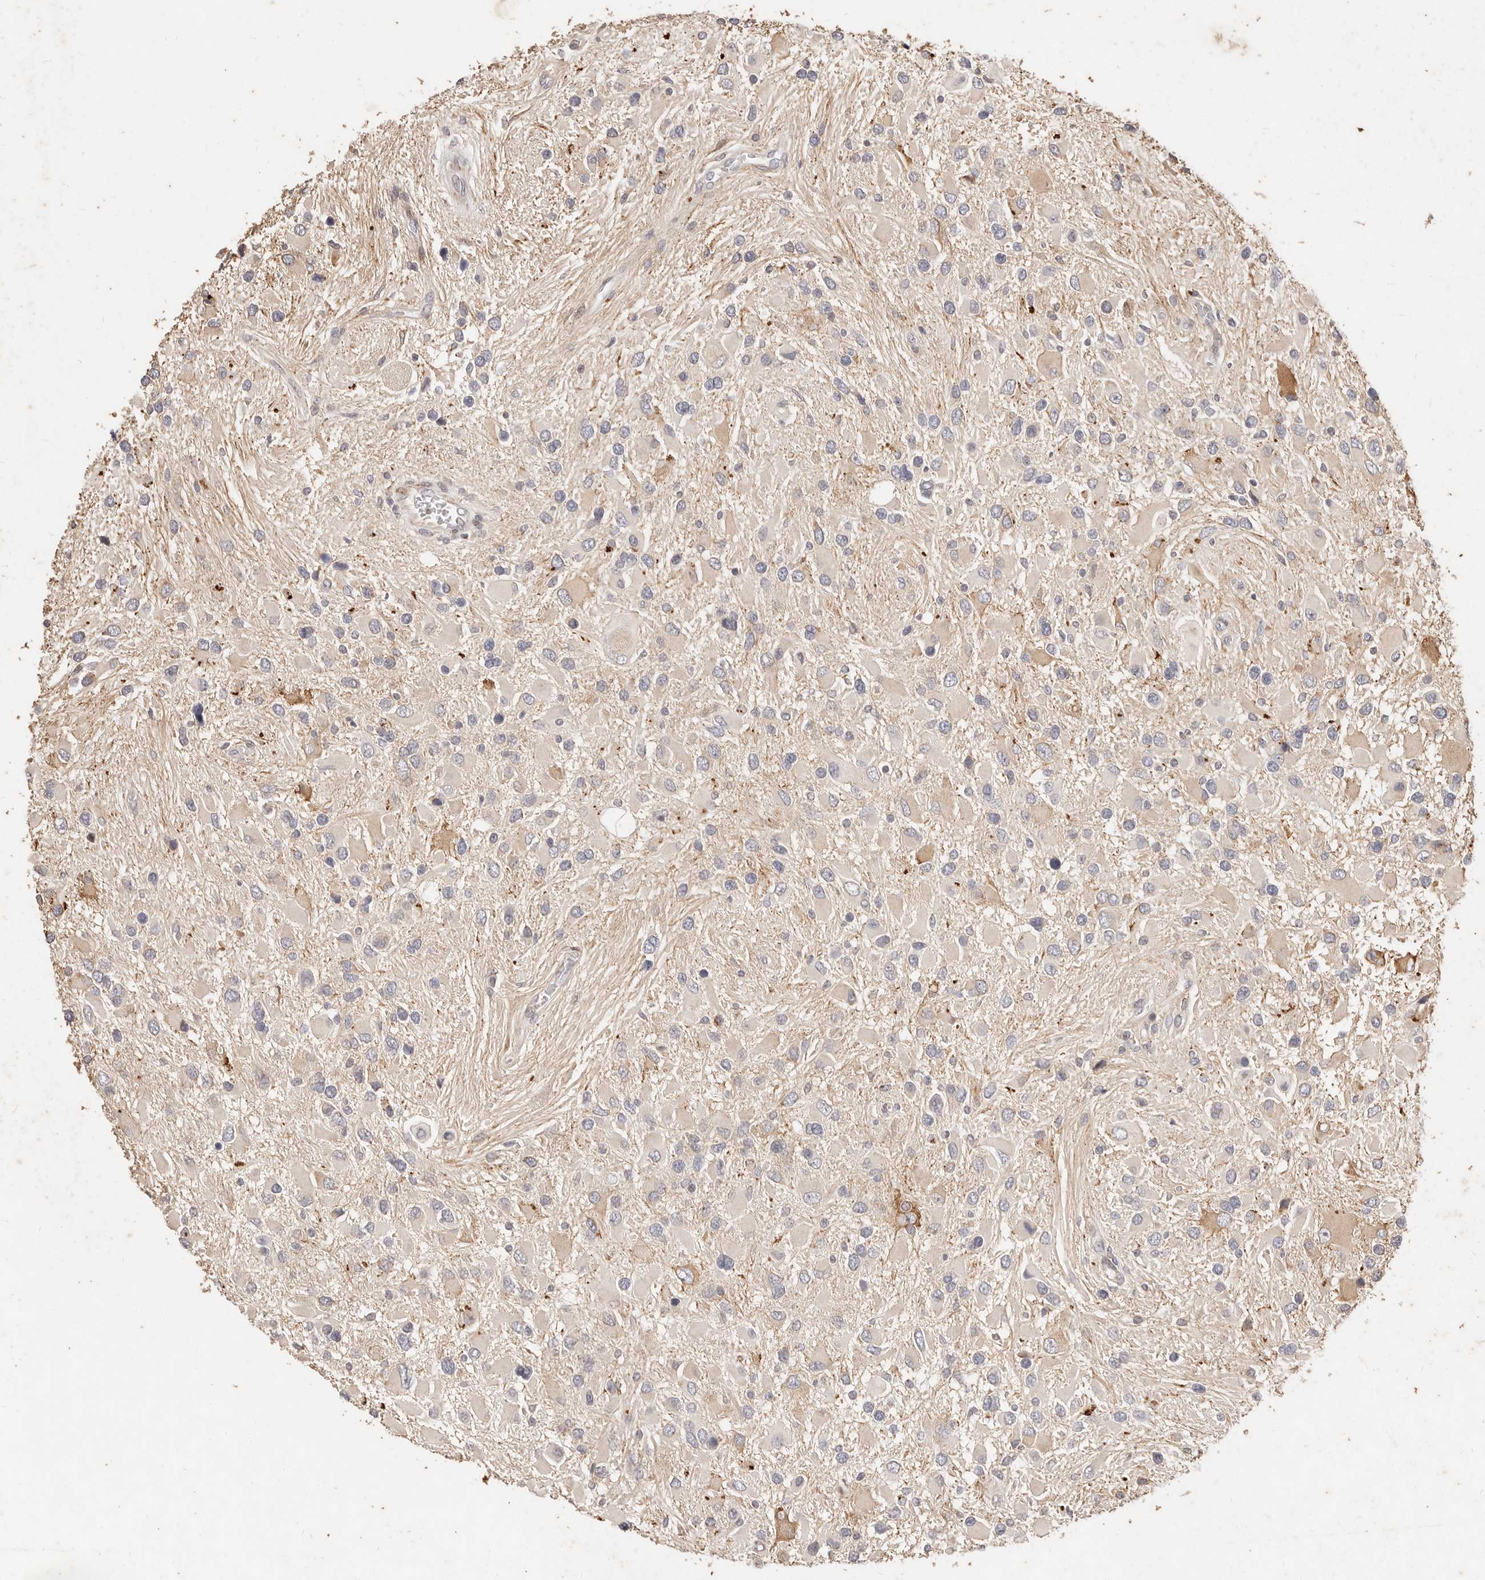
{"staining": {"intensity": "weak", "quantity": "<25%", "location": "cytoplasmic/membranous"}, "tissue": "glioma", "cell_type": "Tumor cells", "image_type": "cancer", "snomed": [{"axis": "morphology", "description": "Glioma, malignant, High grade"}, {"axis": "topography", "description": "Brain"}], "caption": "This histopathology image is of malignant glioma (high-grade) stained with IHC to label a protein in brown with the nuclei are counter-stained blue. There is no staining in tumor cells. Brightfield microscopy of IHC stained with DAB (brown) and hematoxylin (blue), captured at high magnification.", "gene": "KIF9", "patient": {"sex": "male", "age": 53}}